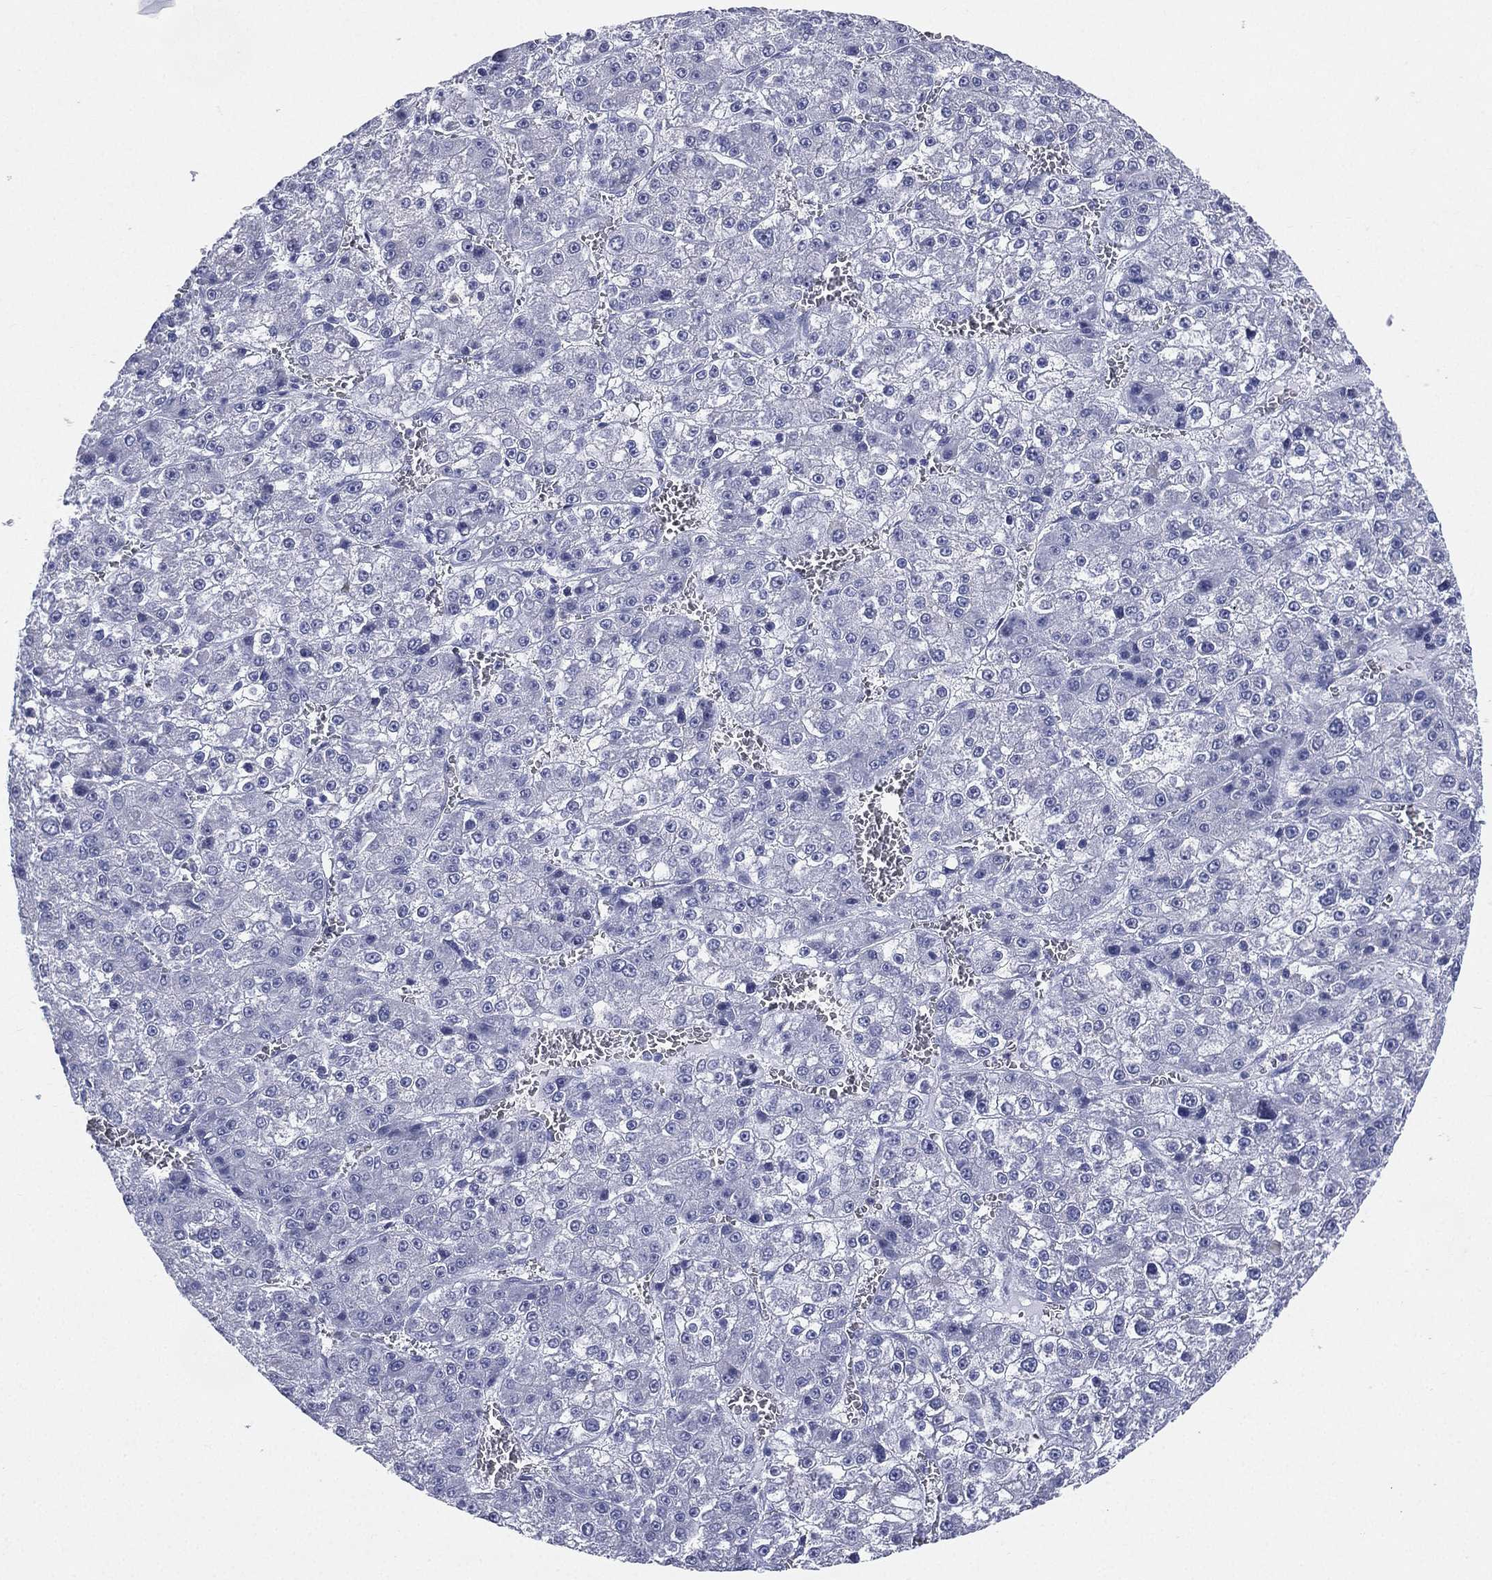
{"staining": {"intensity": "negative", "quantity": "none", "location": "none"}, "tissue": "liver cancer", "cell_type": "Tumor cells", "image_type": "cancer", "snomed": [{"axis": "morphology", "description": "Carcinoma, Hepatocellular, NOS"}, {"axis": "topography", "description": "Liver"}], "caption": "This is a image of immunohistochemistry (IHC) staining of liver cancer (hepatocellular carcinoma), which shows no expression in tumor cells. (Immunohistochemistry, brightfield microscopy, high magnification).", "gene": "CD22", "patient": {"sex": "female", "age": 73}}